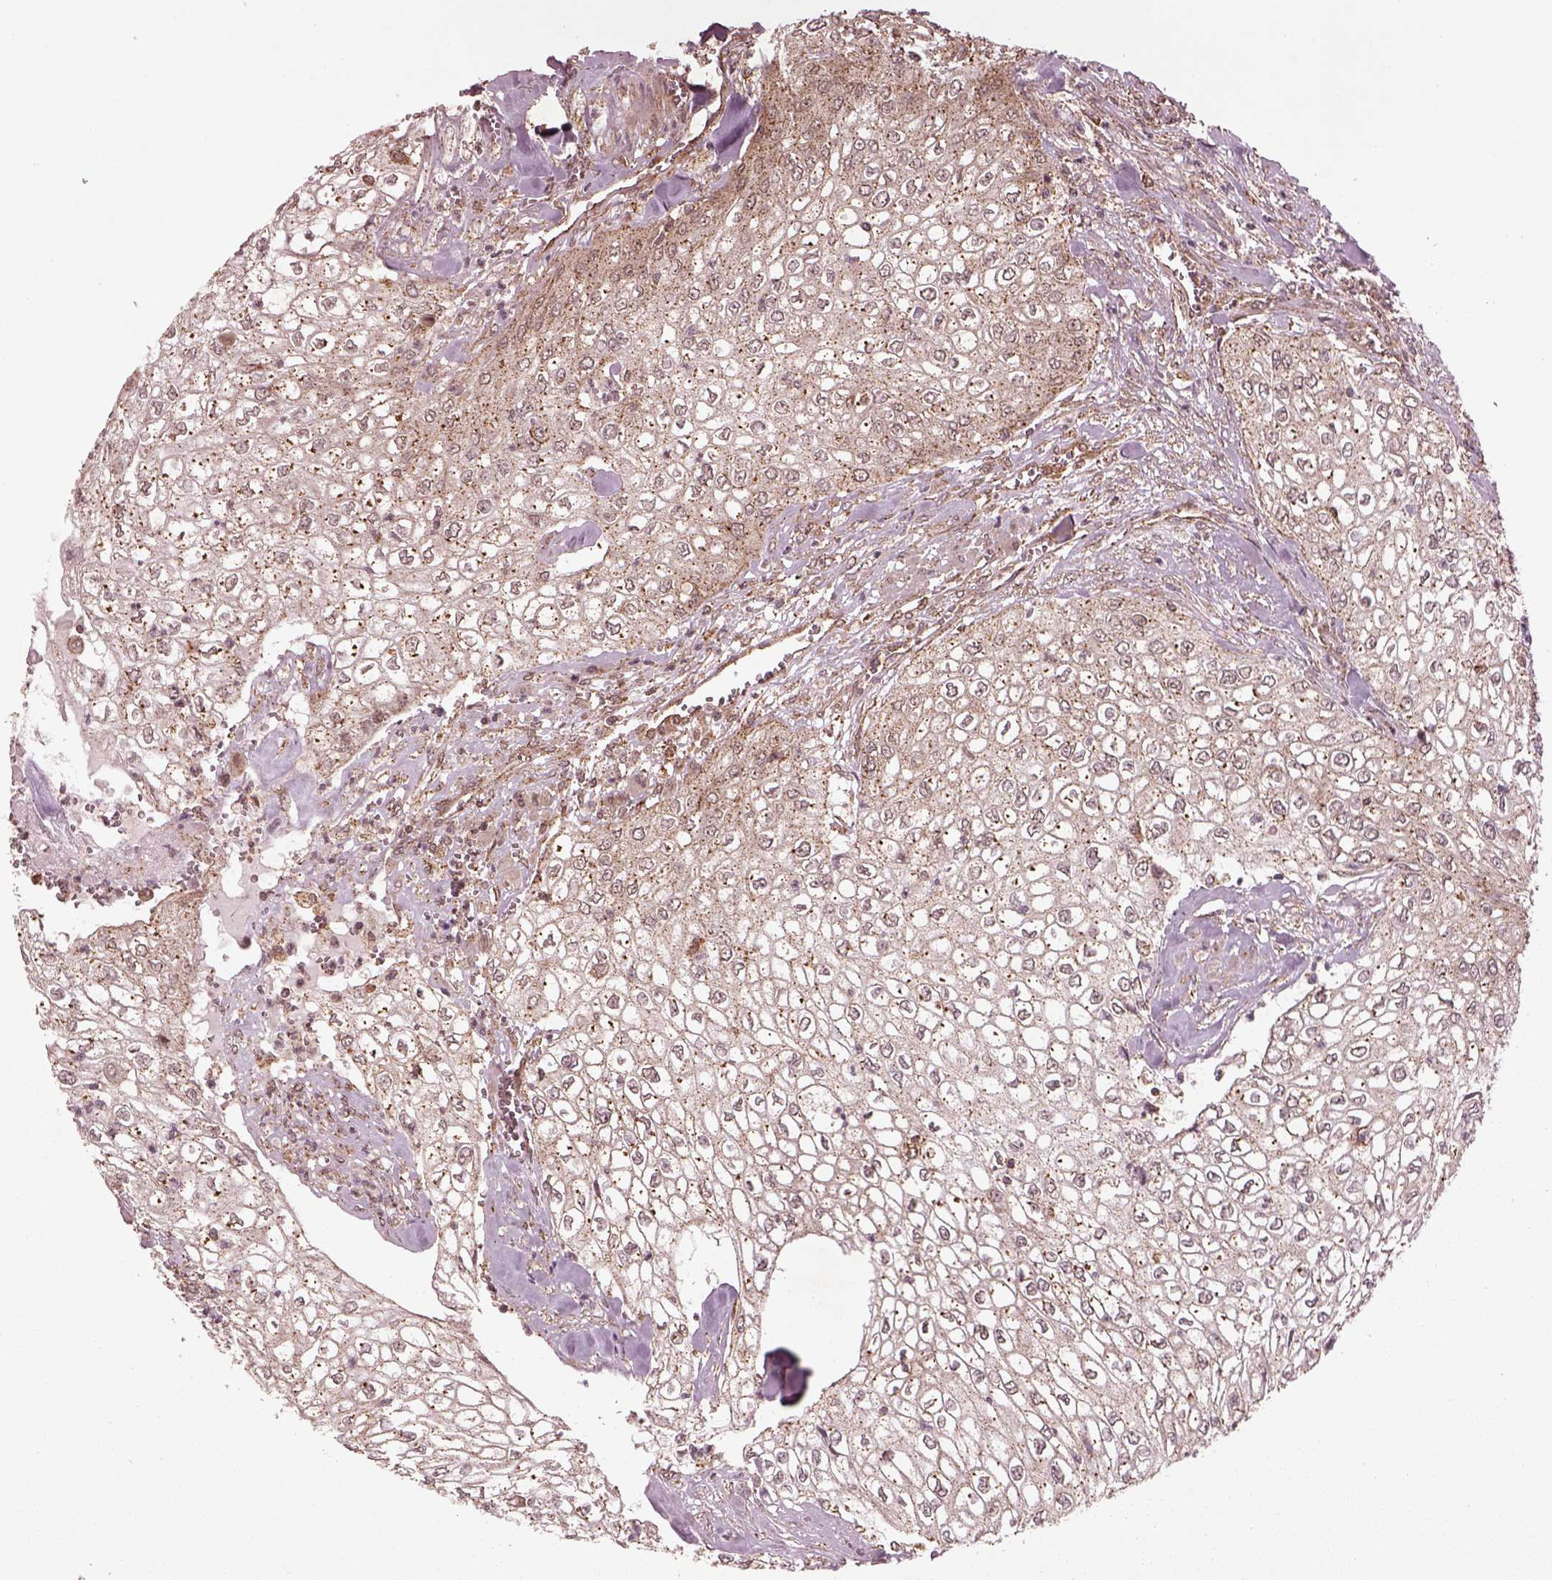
{"staining": {"intensity": "moderate", "quantity": "<25%", "location": "cytoplasmic/membranous"}, "tissue": "urothelial cancer", "cell_type": "Tumor cells", "image_type": "cancer", "snomed": [{"axis": "morphology", "description": "Urothelial carcinoma, High grade"}, {"axis": "topography", "description": "Urinary bladder"}], "caption": "Brown immunohistochemical staining in human urothelial carcinoma (high-grade) shows moderate cytoplasmic/membranous expression in approximately <25% of tumor cells. (brown staining indicates protein expression, while blue staining denotes nuclei).", "gene": "WASHC2A", "patient": {"sex": "male", "age": 62}}